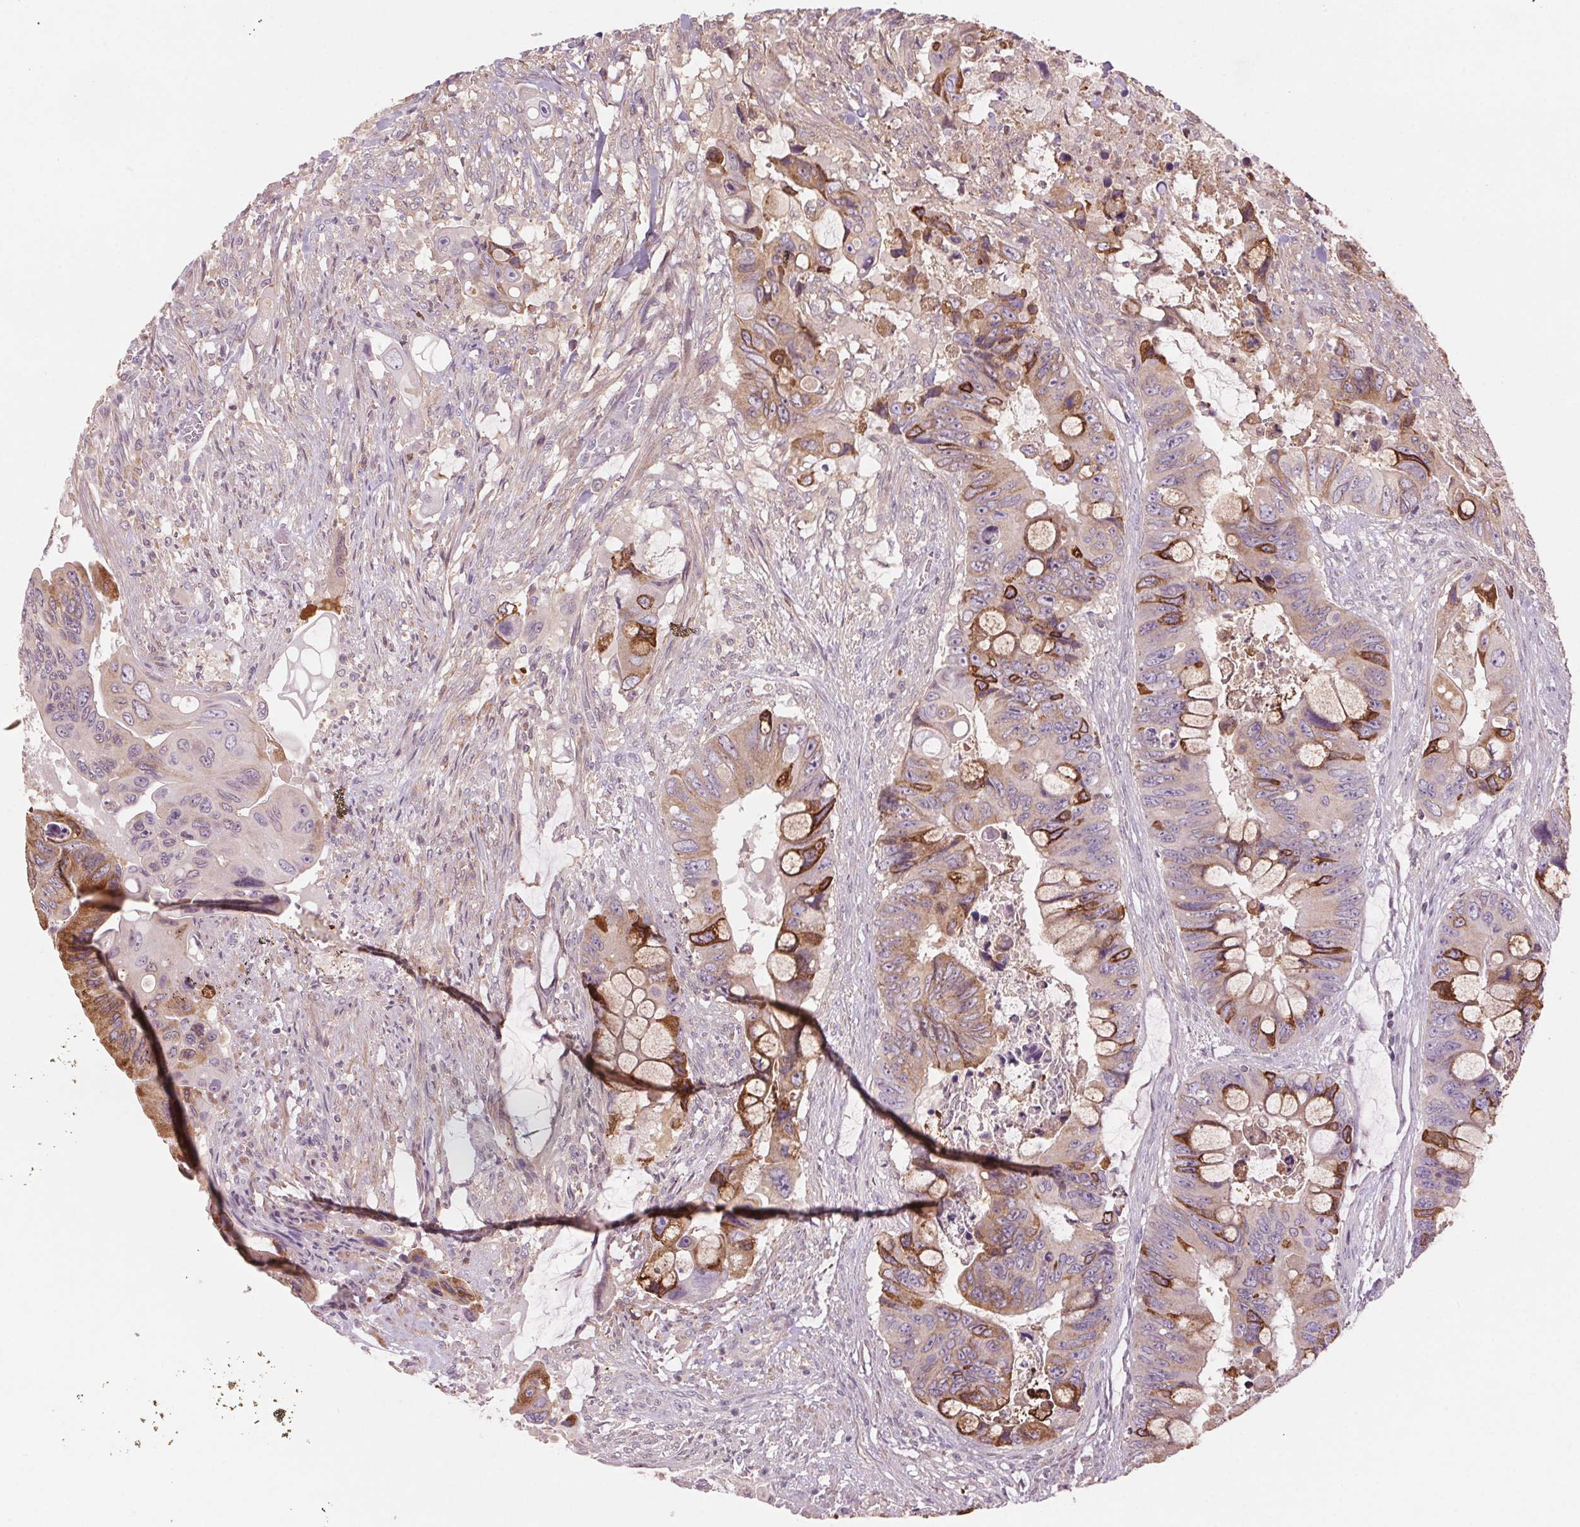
{"staining": {"intensity": "weak", "quantity": ">75%", "location": "cytoplasmic/membranous"}, "tissue": "colorectal cancer", "cell_type": "Tumor cells", "image_type": "cancer", "snomed": [{"axis": "morphology", "description": "Adenocarcinoma, NOS"}, {"axis": "topography", "description": "Rectum"}], "caption": "Human adenocarcinoma (colorectal) stained with a protein marker demonstrates weak staining in tumor cells.", "gene": "HHLA2", "patient": {"sex": "male", "age": 63}}